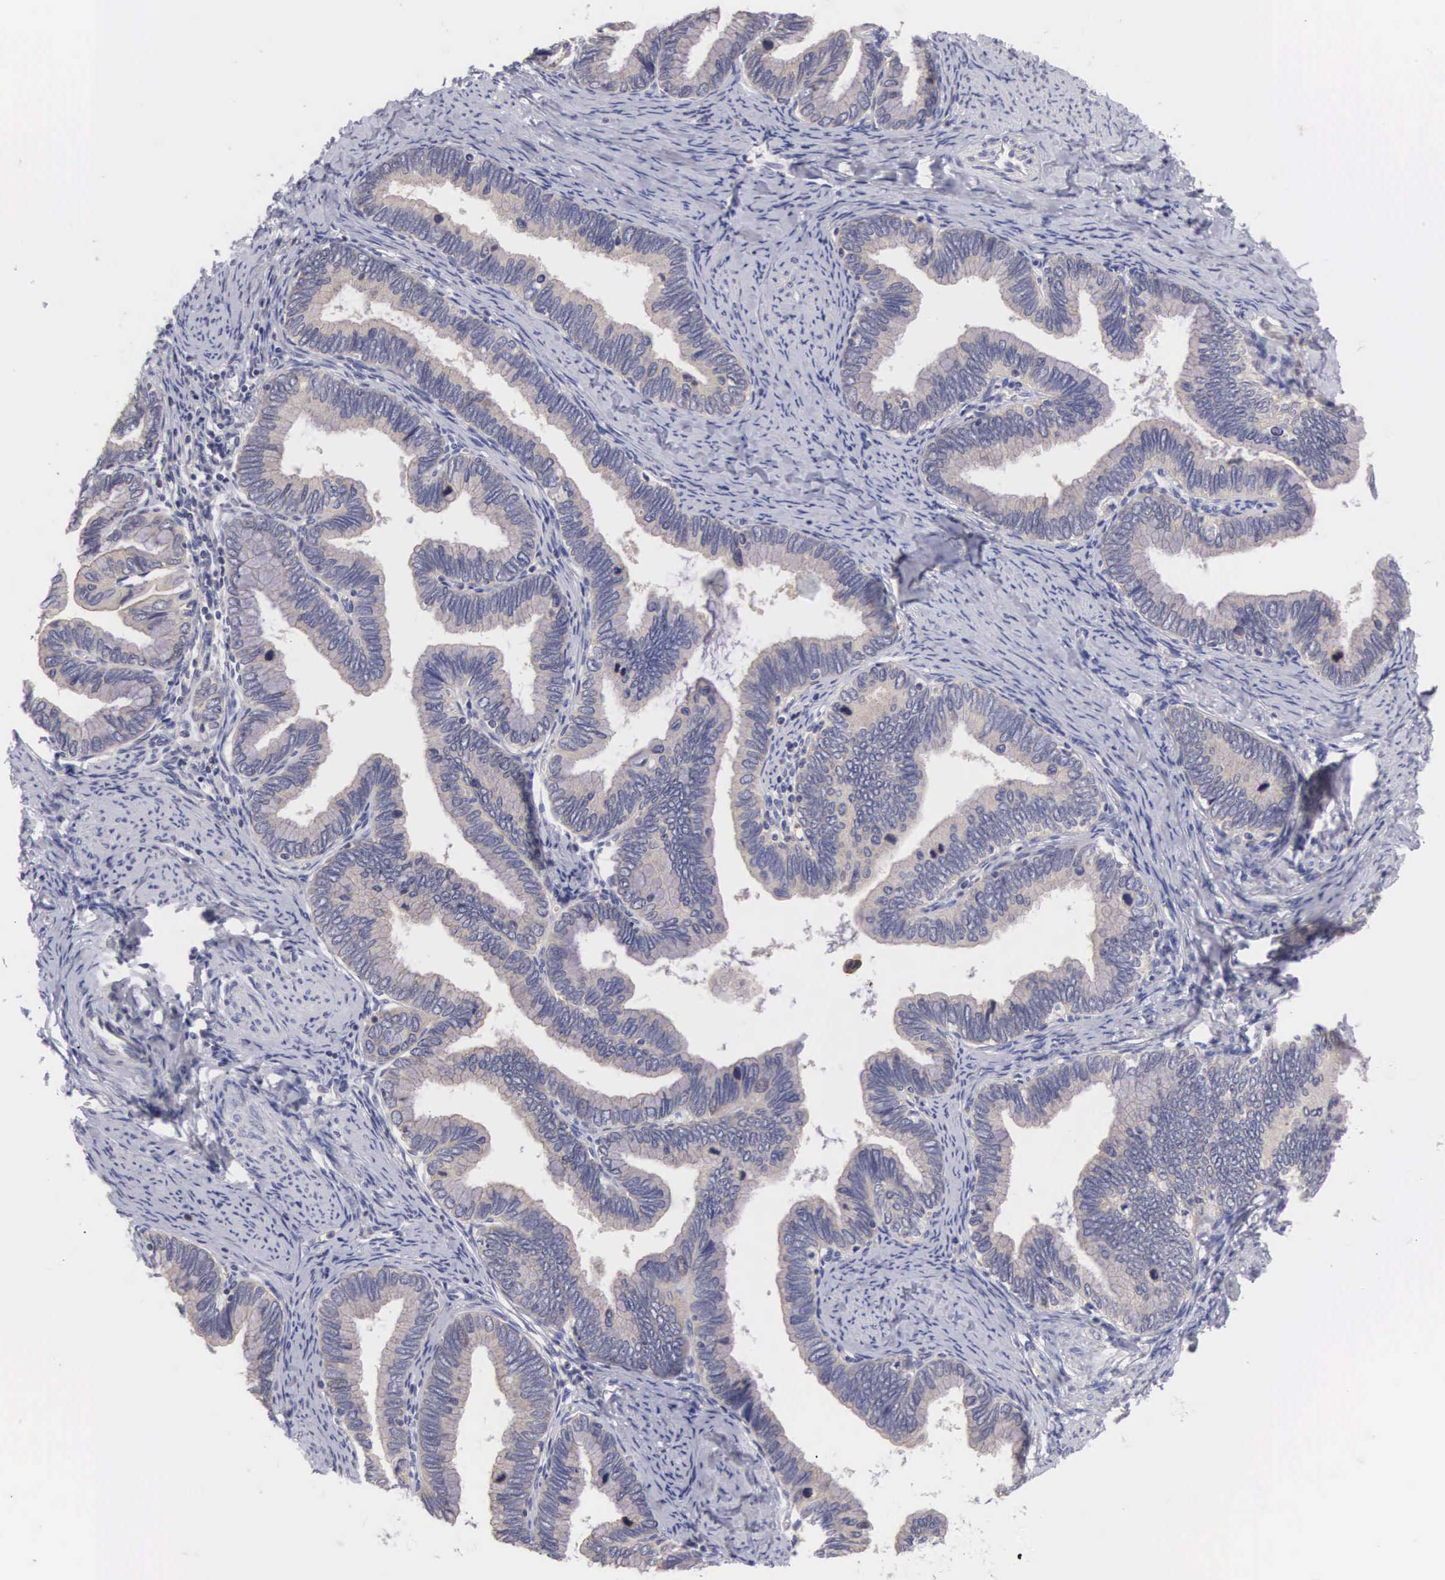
{"staining": {"intensity": "negative", "quantity": "none", "location": "none"}, "tissue": "cervical cancer", "cell_type": "Tumor cells", "image_type": "cancer", "snomed": [{"axis": "morphology", "description": "Adenocarcinoma, NOS"}, {"axis": "topography", "description": "Cervix"}], "caption": "This is an immunohistochemistry micrograph of adenocarcinoma (cervical). There is no expression in tumor cells.", "gene": "TXLNG", "patient": {"sex": "female", "age": 49}}